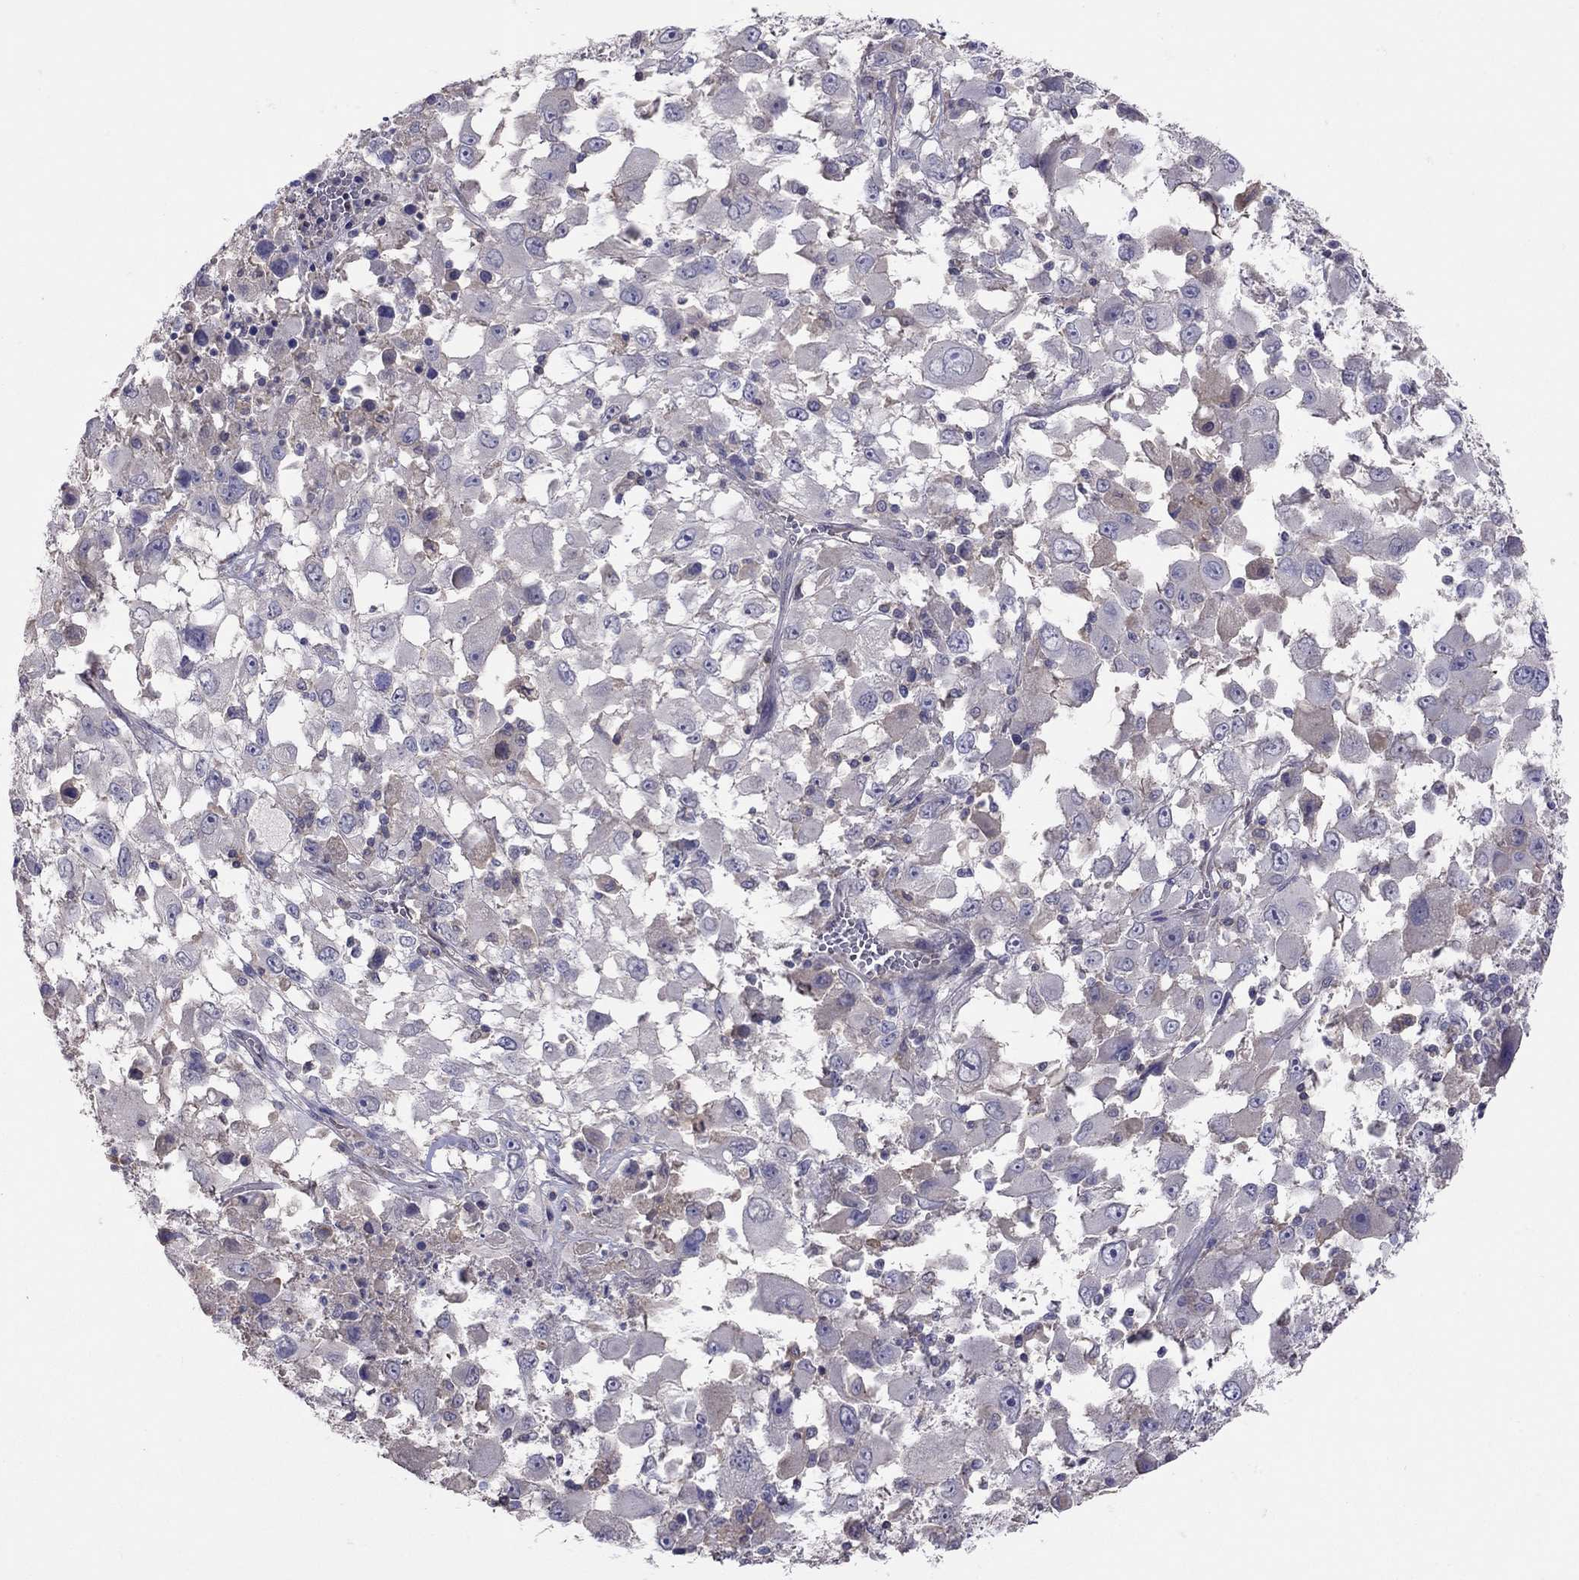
{"staining": {"intensity": "negative", "quantity": "none", "location": "none"}, "tissue": "melanoma", "cell_type": "Tumor cells", "image_type": "cancer", "snomed": [{"axis": "morphology", "description": "Malignant melanoma, Metastatic site"}, {"axis": "topography", "description": "Soft tissue"}], "caption": "A micrograph of malignant melanoma (metastatic site) stained for a protein exhibits no brown staining in tumor cells.", "gene": "RTP5", "patient": {"sex": "male", "age": 50}}